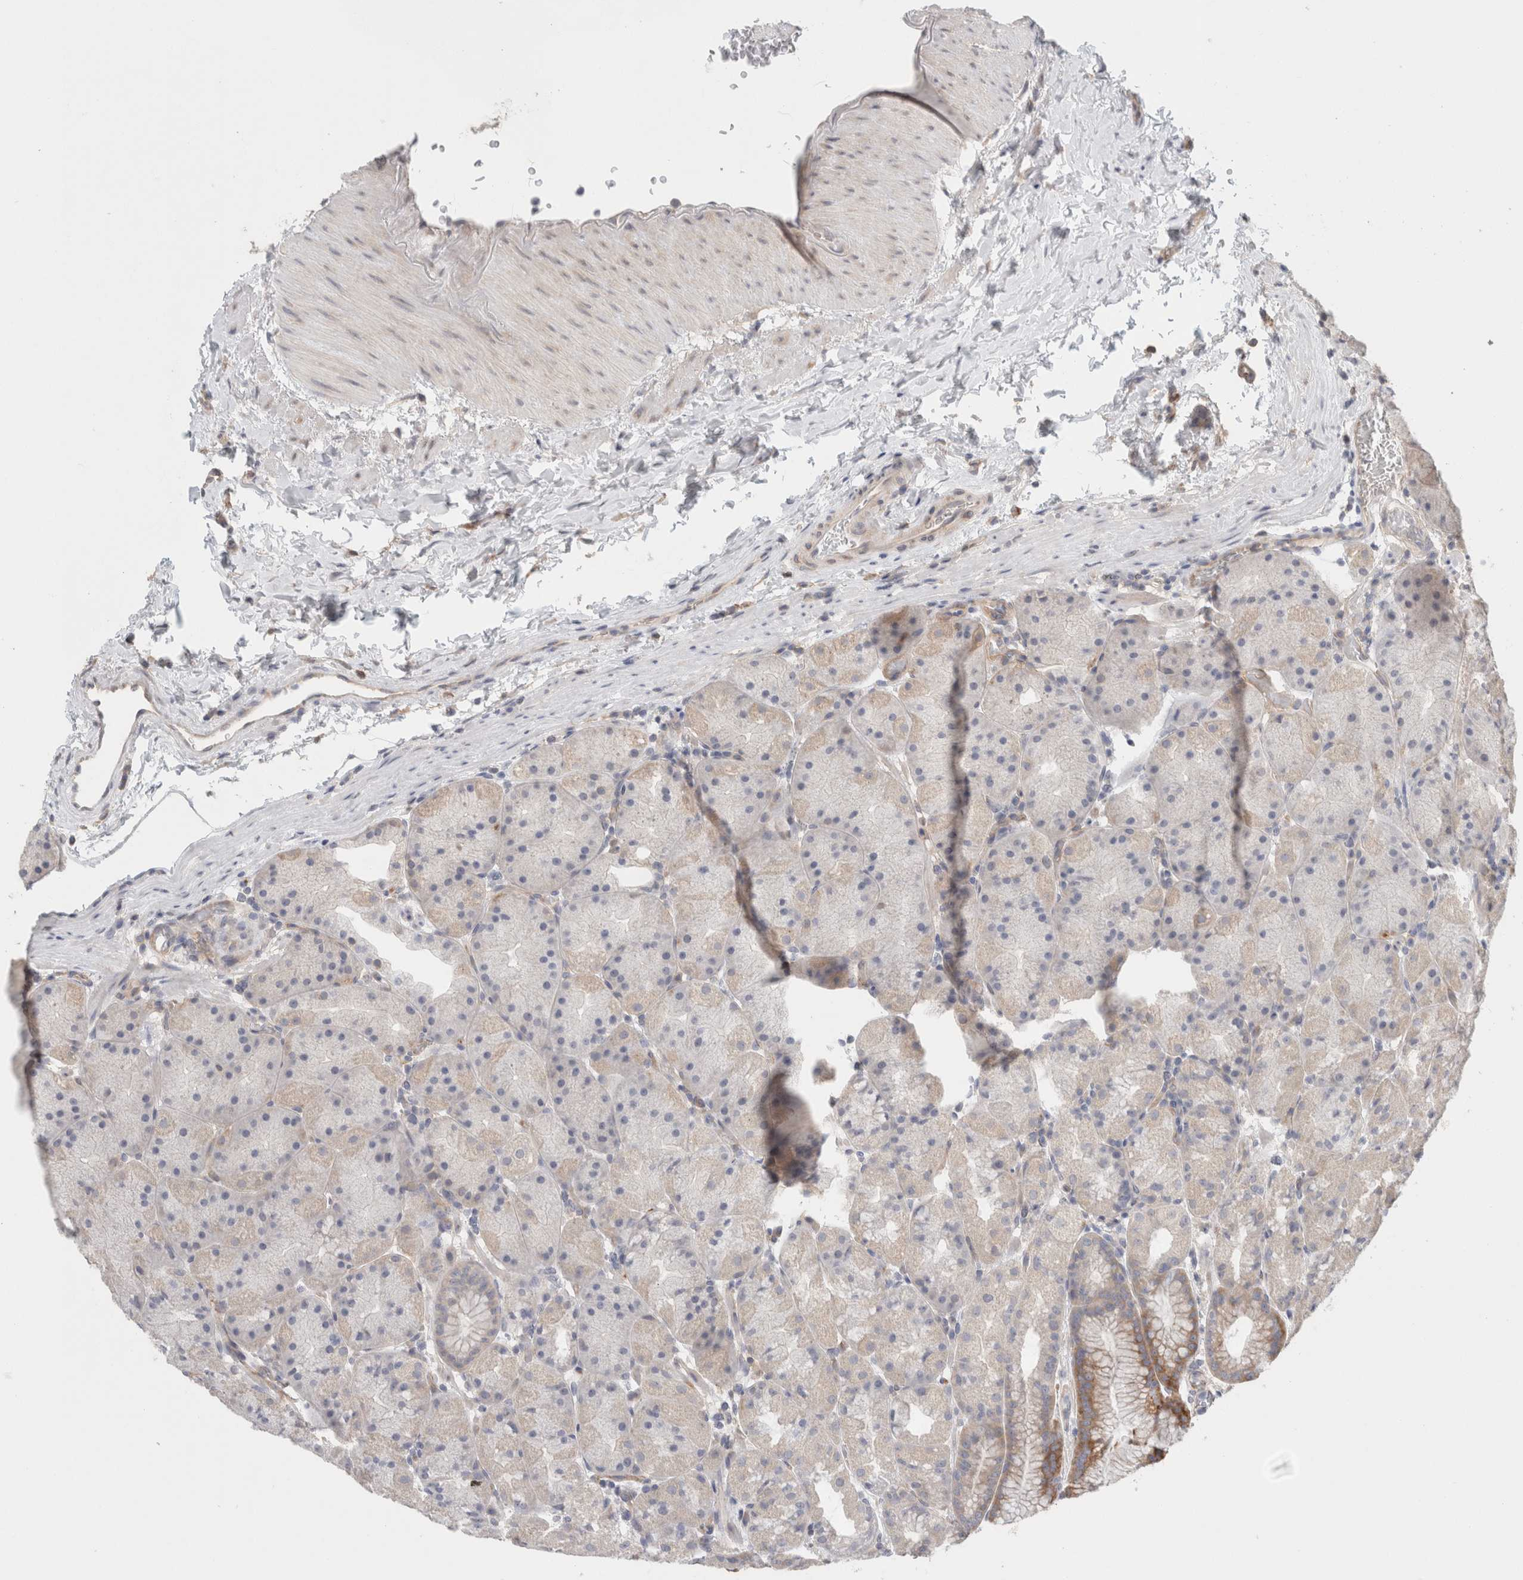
{"staining": {"intensity": "moderate", "quantity": "<25%", "location": "cytoplasmic/membranous"}, "tissue": "stomach", "cell_type": "Glandular cells", "image_type": "normal", "snomed": [{"axis": "morphology", "description": "Normal tissue, NOS"}, {"axis": "topography", "description": "Stomach, upper"}, {"axis": "topography", "description": "Stomach"}], "caption": "Human stomach stained with a brown dye exhibits moderate cytoplasmic/membranous positive positivity in approximately <25% of glandular cells.", "gene": "RASAL2", "patient": {"sex": "male", "age": 48}}